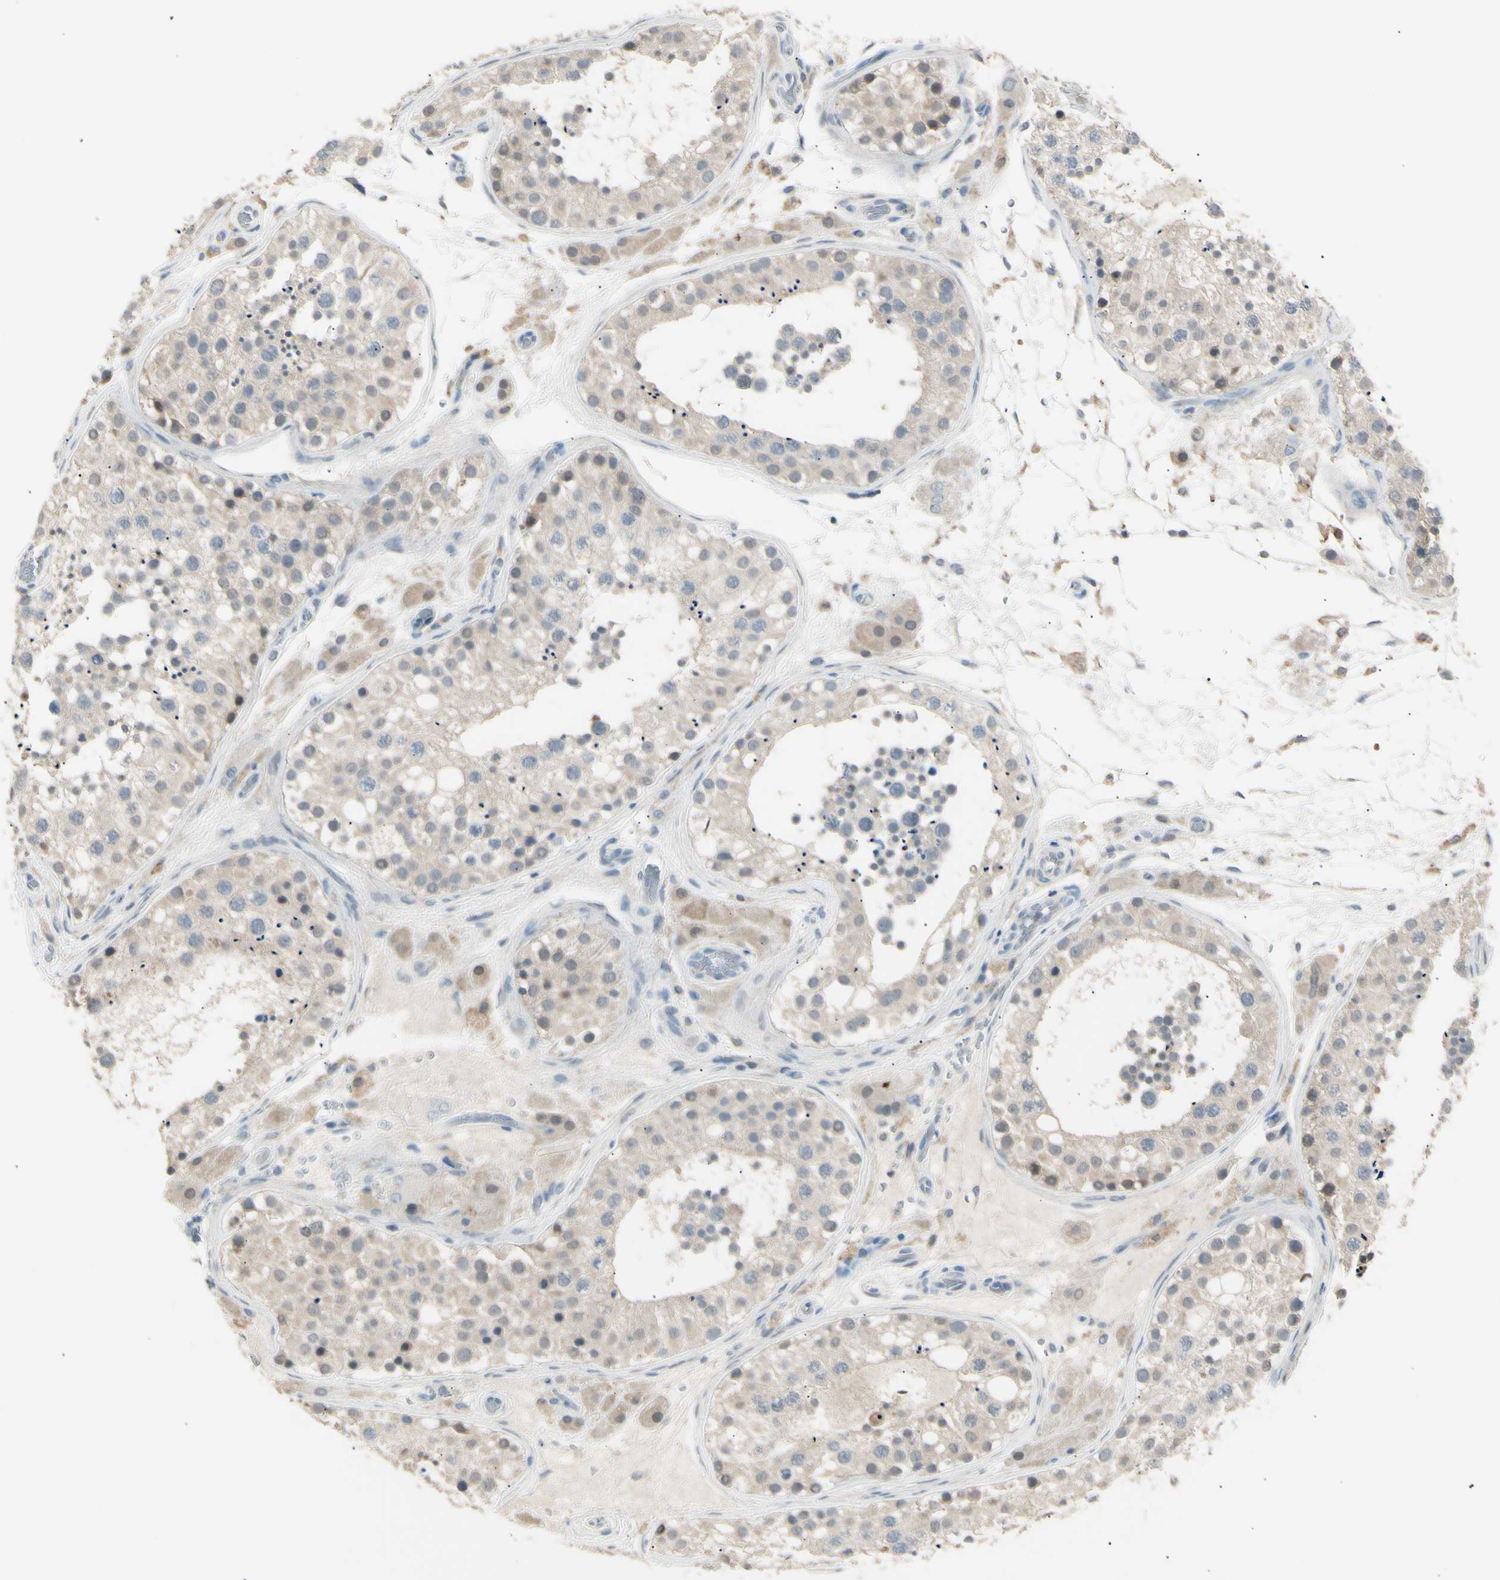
{"staining": {"intensity": "weak", "quantity": ">75%", "location": "cytoplasmic/membranous"}, "tissue": "testis", "cell_type": "Cells in seminiferous ducts", "image_type": "normal", "snomed": [{"axis": "morphology", "description": "Normal tissue, NOS"}, {"axis": "topography", "description": "Testis"}], "caption": "Immunohistochemical staining of benign human testis shows >75% levels of weak cytoplasmic/membranous protein staining in approximately >75% of cells in seminiferous ducts.", "gene": "LHPP", "patient": {"sex": "male", "age": 26}}